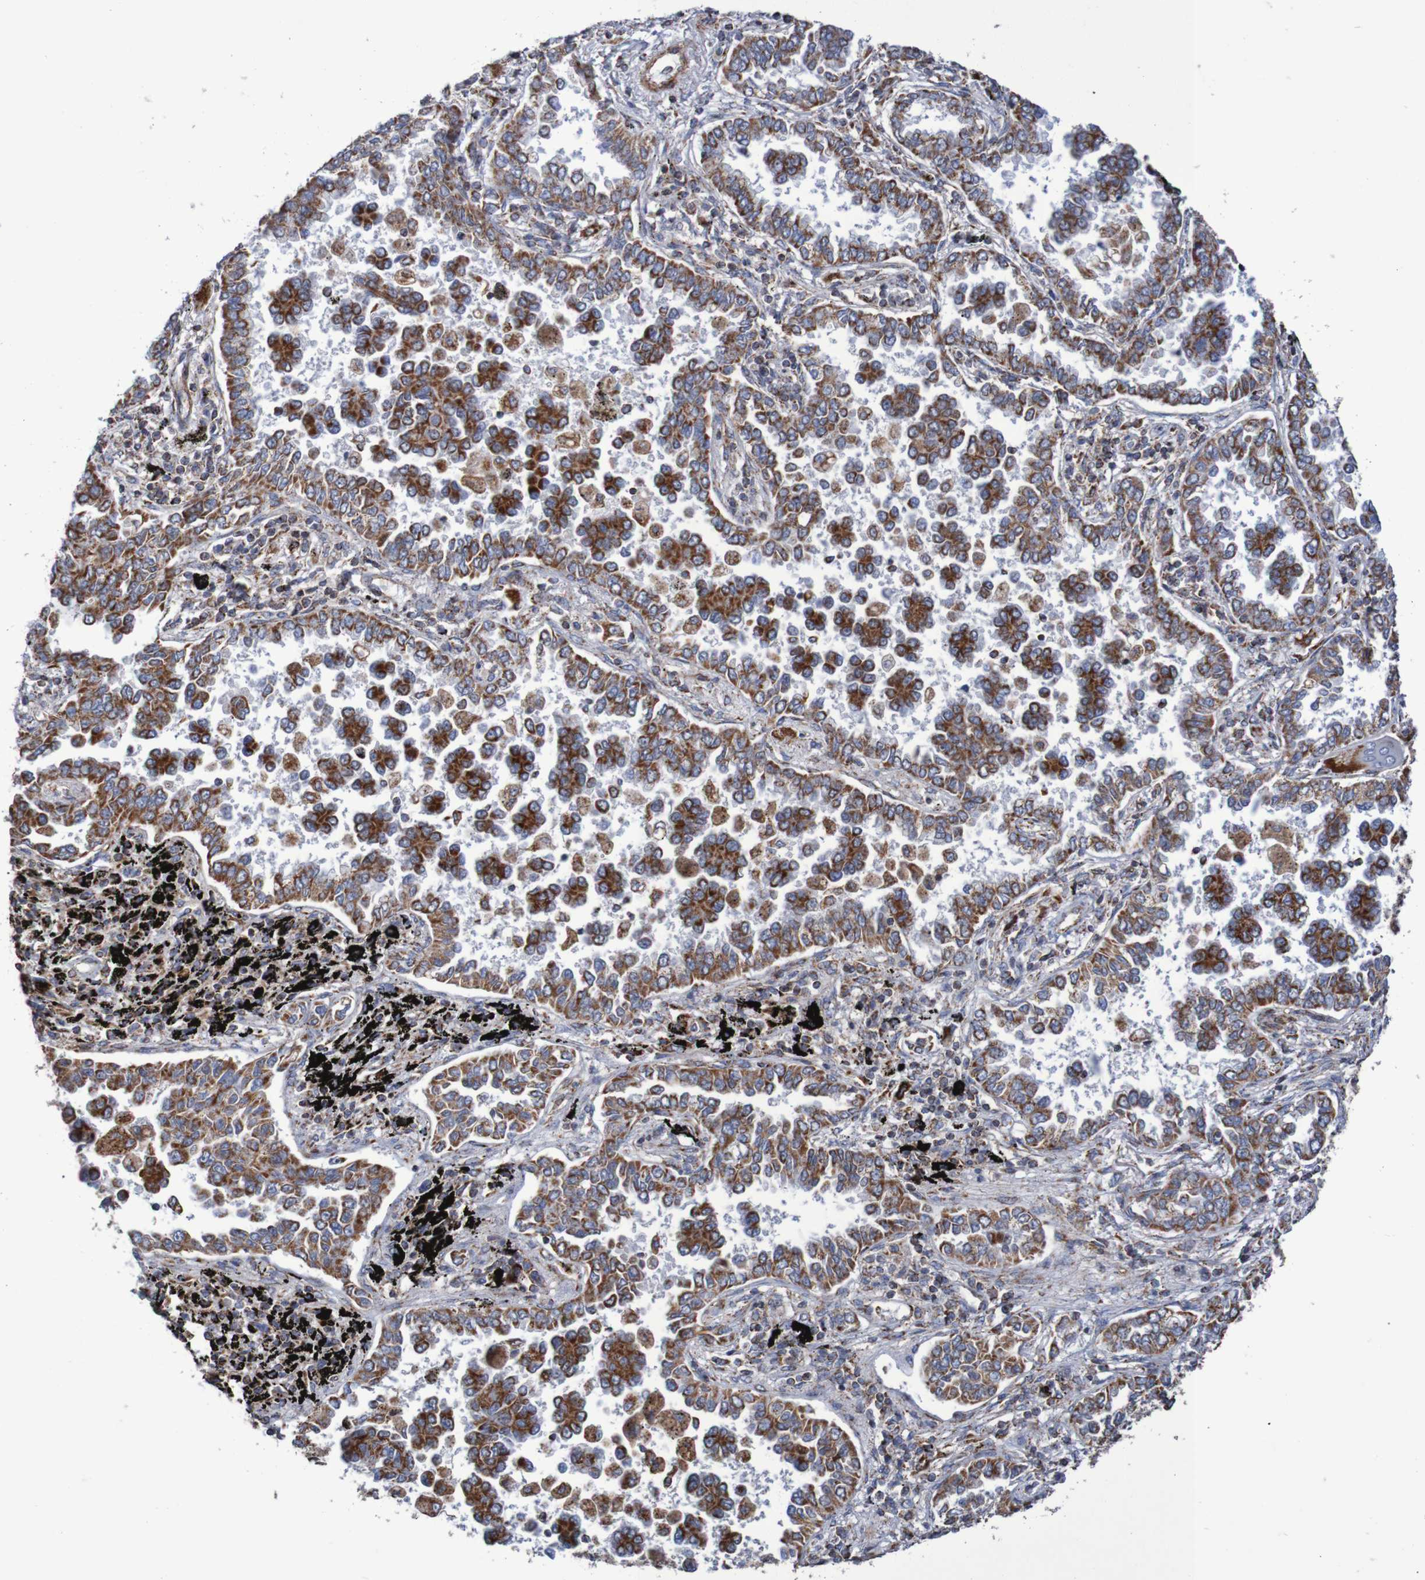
{"staining": {"intensity": "strong", "quantity": ">75%", "location": "cytoplasmic/membranous"}, "tissue": "lung cancer", "cell_type": "Tumor cells", "image_type": "cancer", "snomed": [{"axis": "morphology", "description": "Normal tissue, NOS"}, {"axis": "morphology", "description": "Adenocarcinoma, NOS"}, {"axis": "topography", "description": "Lung"}], "caption": "Protein positivity by immunohistochemistry shows strong cytoplasmic/membranous staining in approximately >75% of tumor cells in lung adenocarcinoma.", "gene": "MMEL1", "patient": {"sex": "male", "age": 59}}